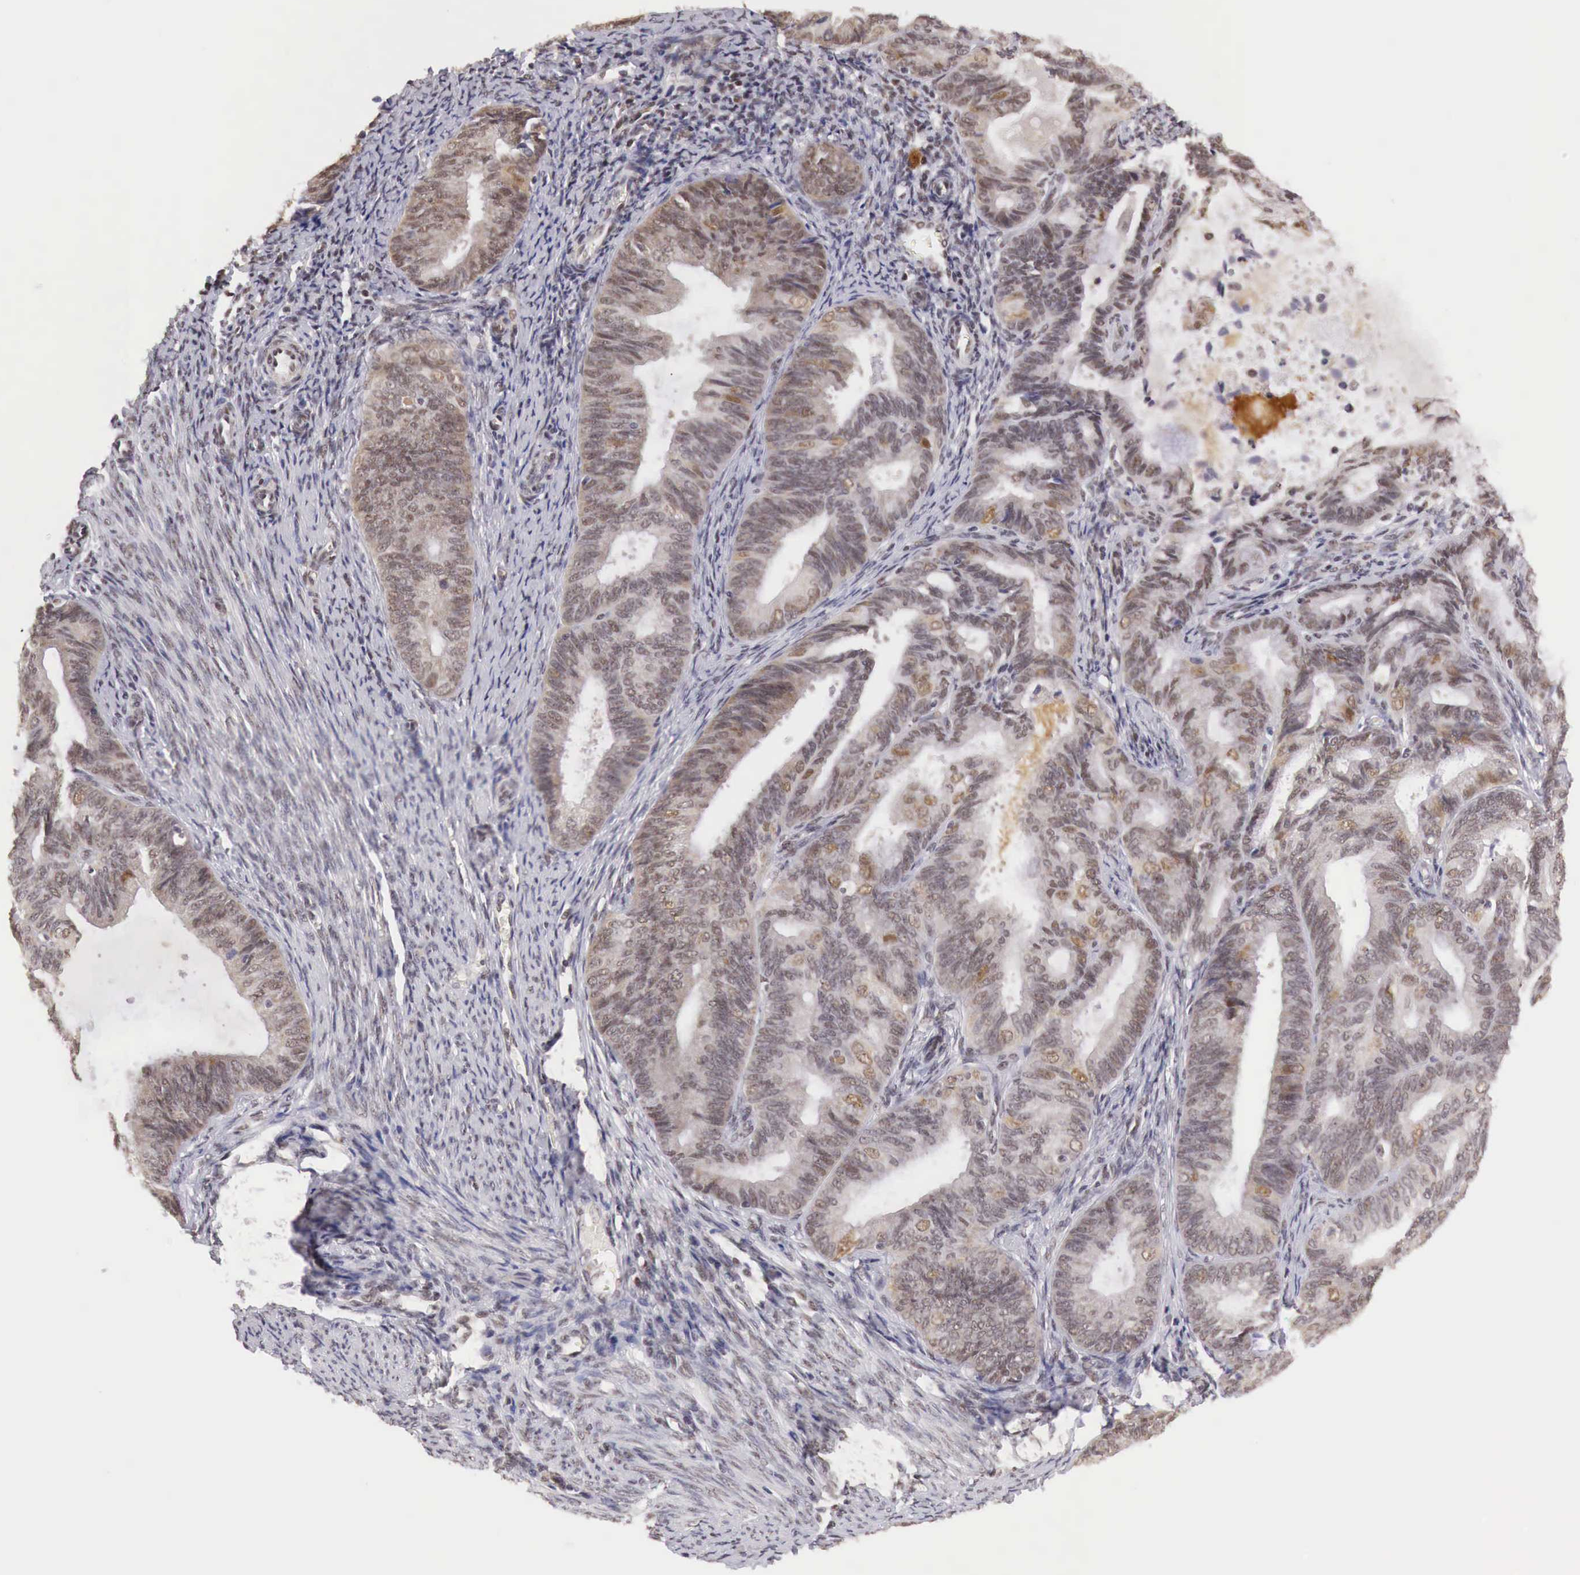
{"staining": {"intensity": "weak", "quantity": ">75%", "location": "cytoplasmic/membranous,nuclear"}, "tissue": "endometrial cancer", "cell_type": "Tumor cells", "image_type": "cancer", "snomed": [{"axis": "morphology", "description": "Adenocarcinoma, NOS"}, {"axis": "topography", "description": "Endometrium"}], "caption": "Protein staining of adenocarcinoma (endometrial) tissue demonstrates weak cytoplasmic/membranous and nuclear expression in about >75% of tumor cells.", "gene": "GPKOW", "patient": {"sex": "female", "age": 63}}